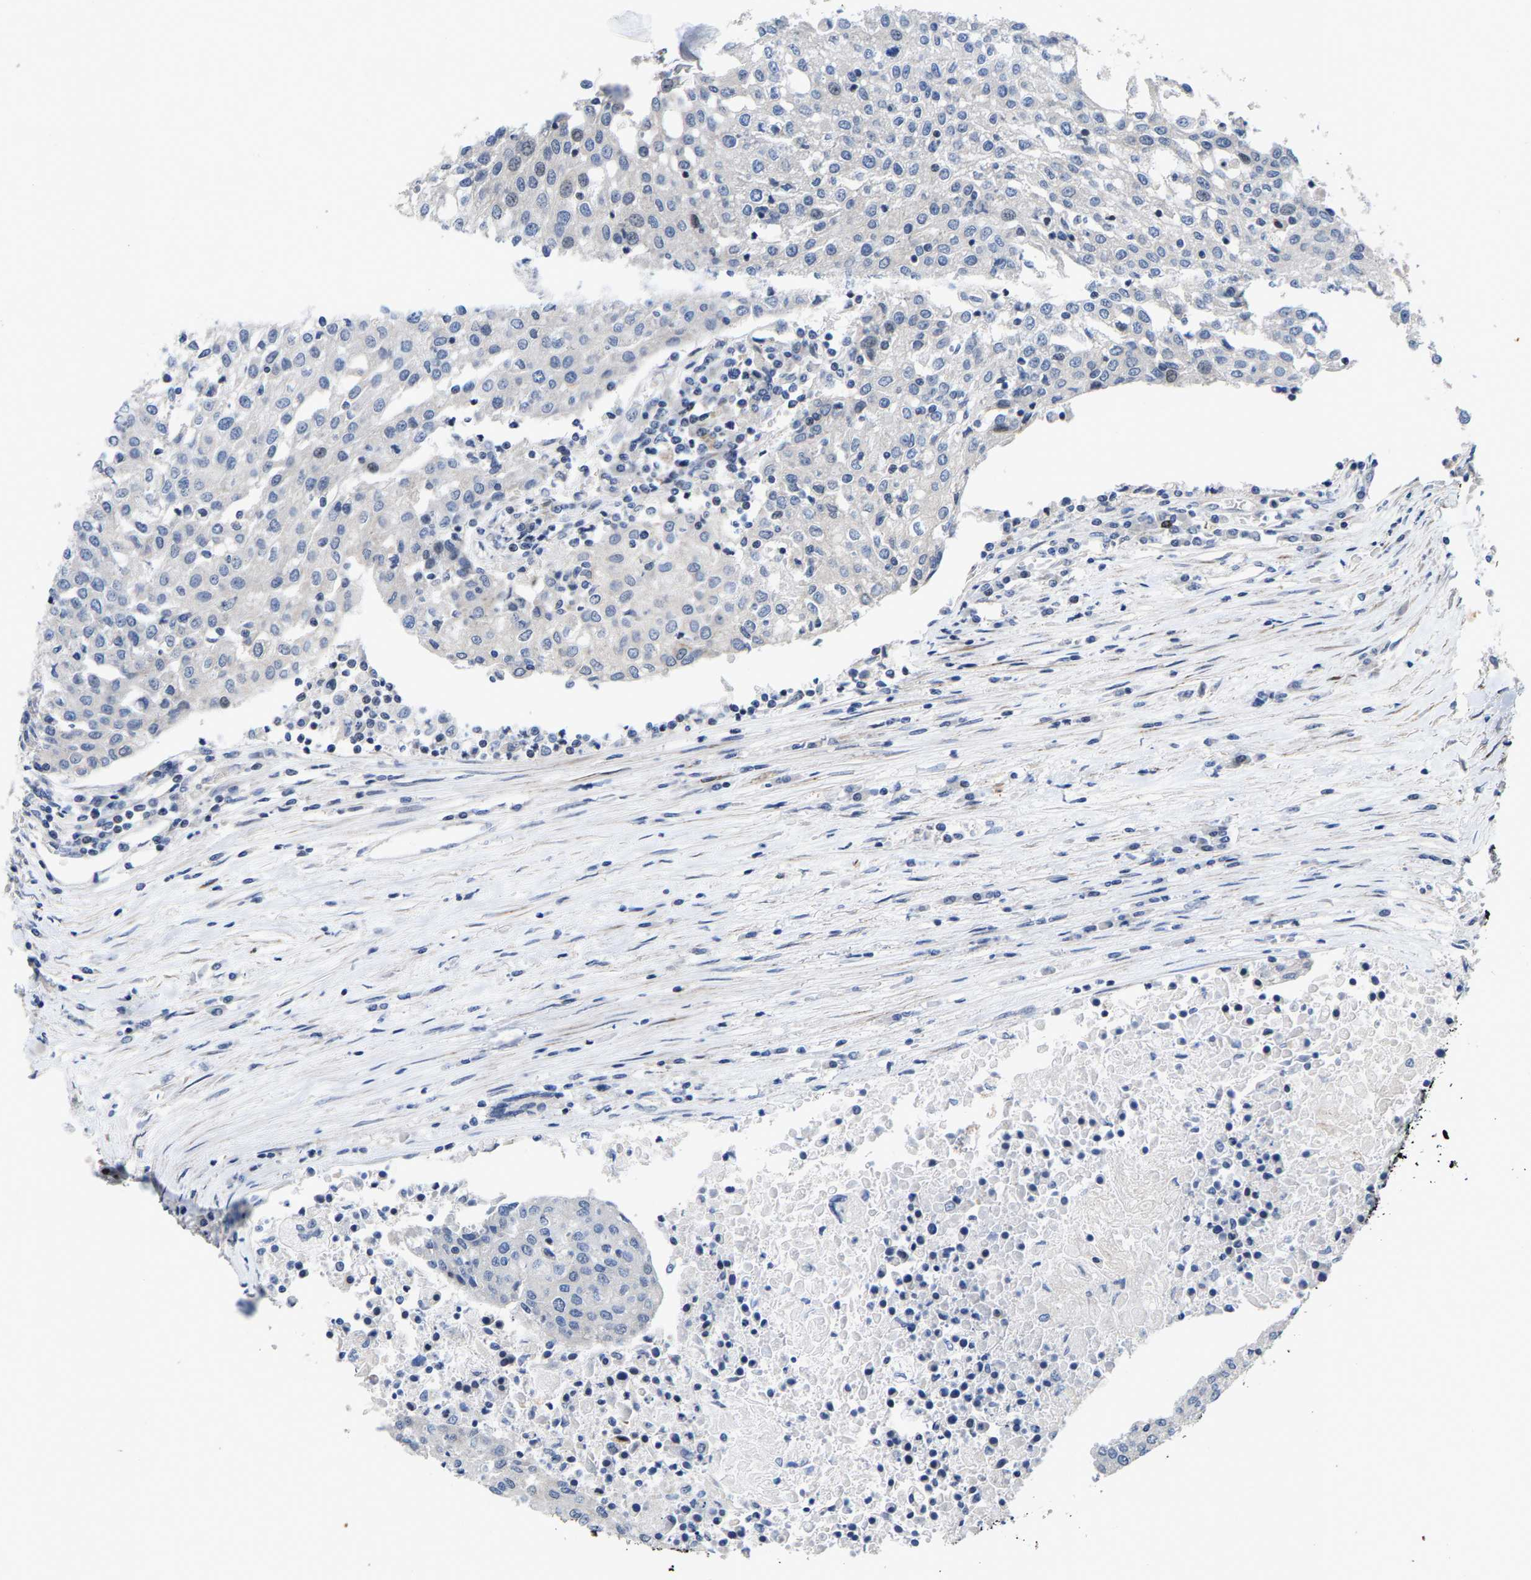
{"staining": {"intensity": "negative", "quantity": "none", "location": "none"}, "tissue": "urothelial cancer", "cell_type": "Tumor cells", "image_type": "cancer", "snomed": [{"axis": "morphology", "description": "Urothelial carcinoma, High grade"}, {"axis": "topography", "description": "Urinary bladder"}], "caption": "High power microscopy histopathology image of an immunohistochemistry photomicrograph of urothelial cancer, revealing no significant staining in tumor cells.", "gene": "TDRKH", "patient": {"sex": "female", "age": 85}}